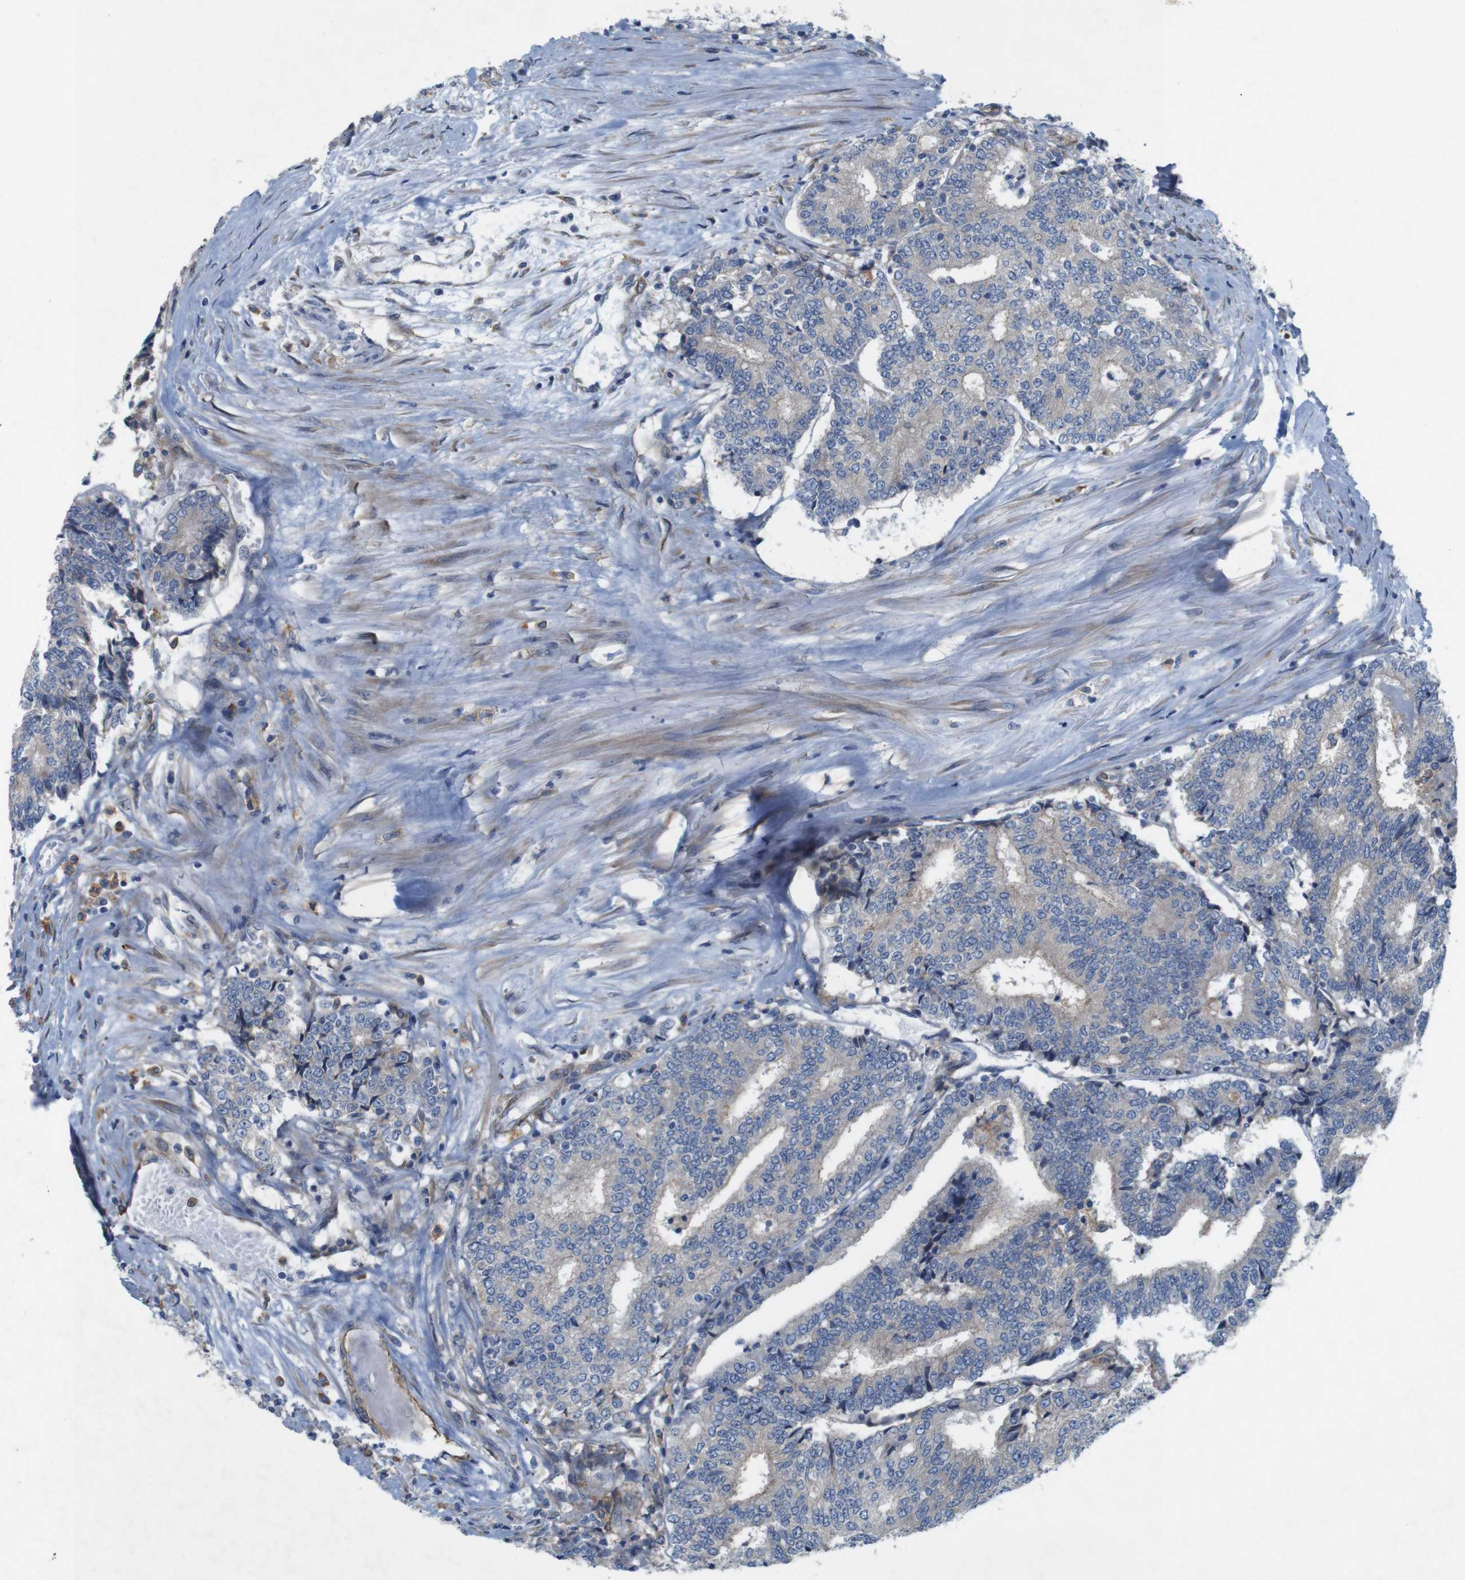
{"staining": {"intensity": "negative", "quantity": "none", "location": "none"}, "tissue": "prostate cancer", "cell_type": "Tumor cells", "image_type": "cancer", "snomed": [{"axis": "morphology", "description": "Normal tissue, NOS"}, {"axis": "morphology", "description": "Adenocarcinoma, High grade"}, {"axis": "topography", "description": "Prostate"}, {"axis": "topography", "description": "Seminal veicle"}], "caption": "An immunohistochemistry (IHC) image of prostate adenocarcinoma (high-grade) is shown. There is no staining in tumor cells of prostate adenocarcinoma (high-grade). Brightfield microscopy of IHC stained with DAB (3,3'-diaminobenzidine) (brown) and hematoxylin (blue), captured at high magnification.", "gene": "SIGLEC8", "patient": {"sex": "male", "age": 55}}